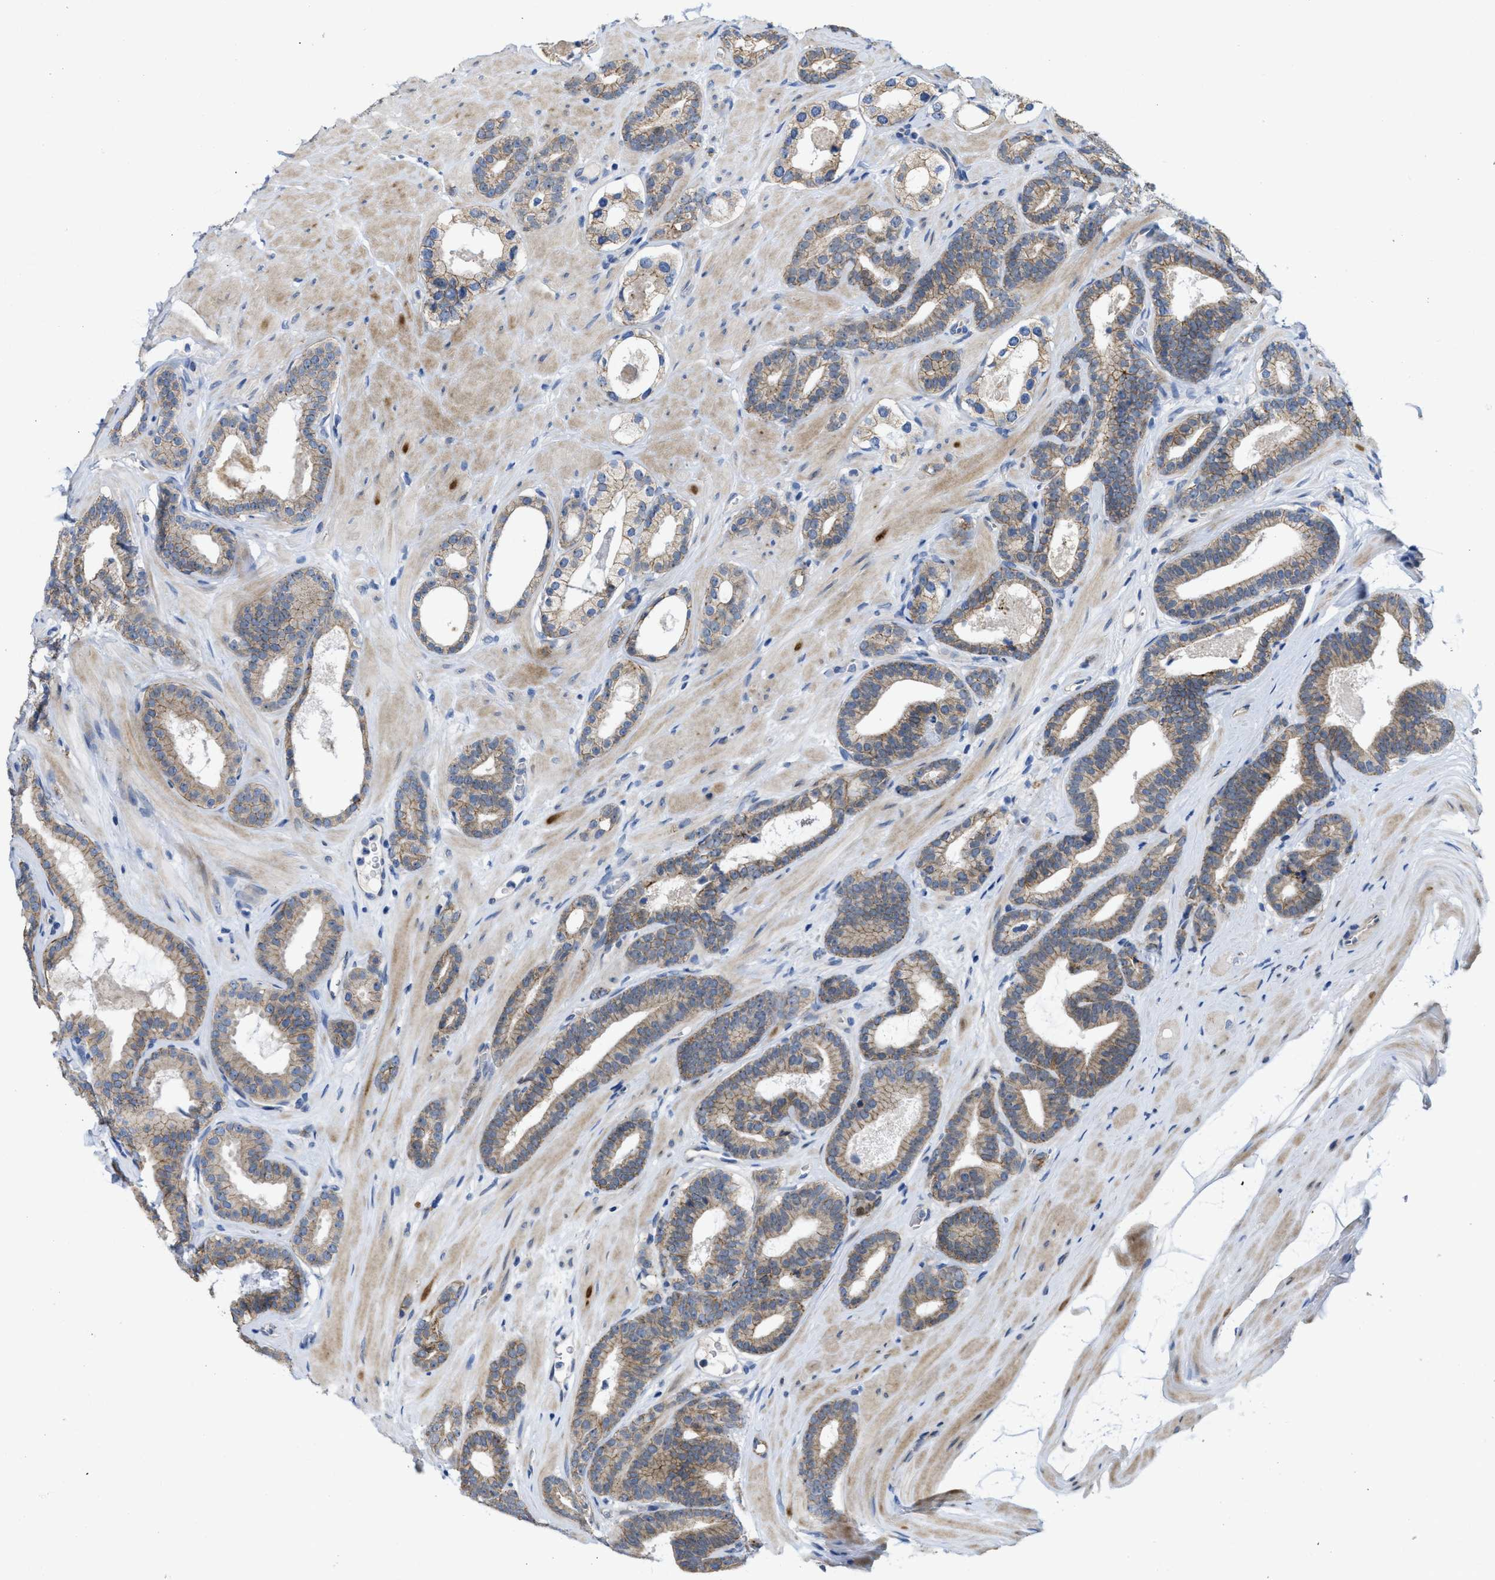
{"staining": {"intensity": "weak", "quantity": ">75%", "location": "cytoplasmic/membranous"}, "tissue": "prostate cancer", "cell_type": "Tumor cells", "image_type": "cancer", "snomed": [{"axis": "morphology", "description": "Adenocarcinoma, High grade"}, {"axis": "topography", "description": "Prostate"}], "caption": "Human high-grade adenocarcinoma (prostate) stained for a protein (brown) displays weak cytoplasmic/membranous positive positivity in approximately >75% of tumor cells.", "gene": "CDPF1", "patient": {"sex": "male", "age": 60}}